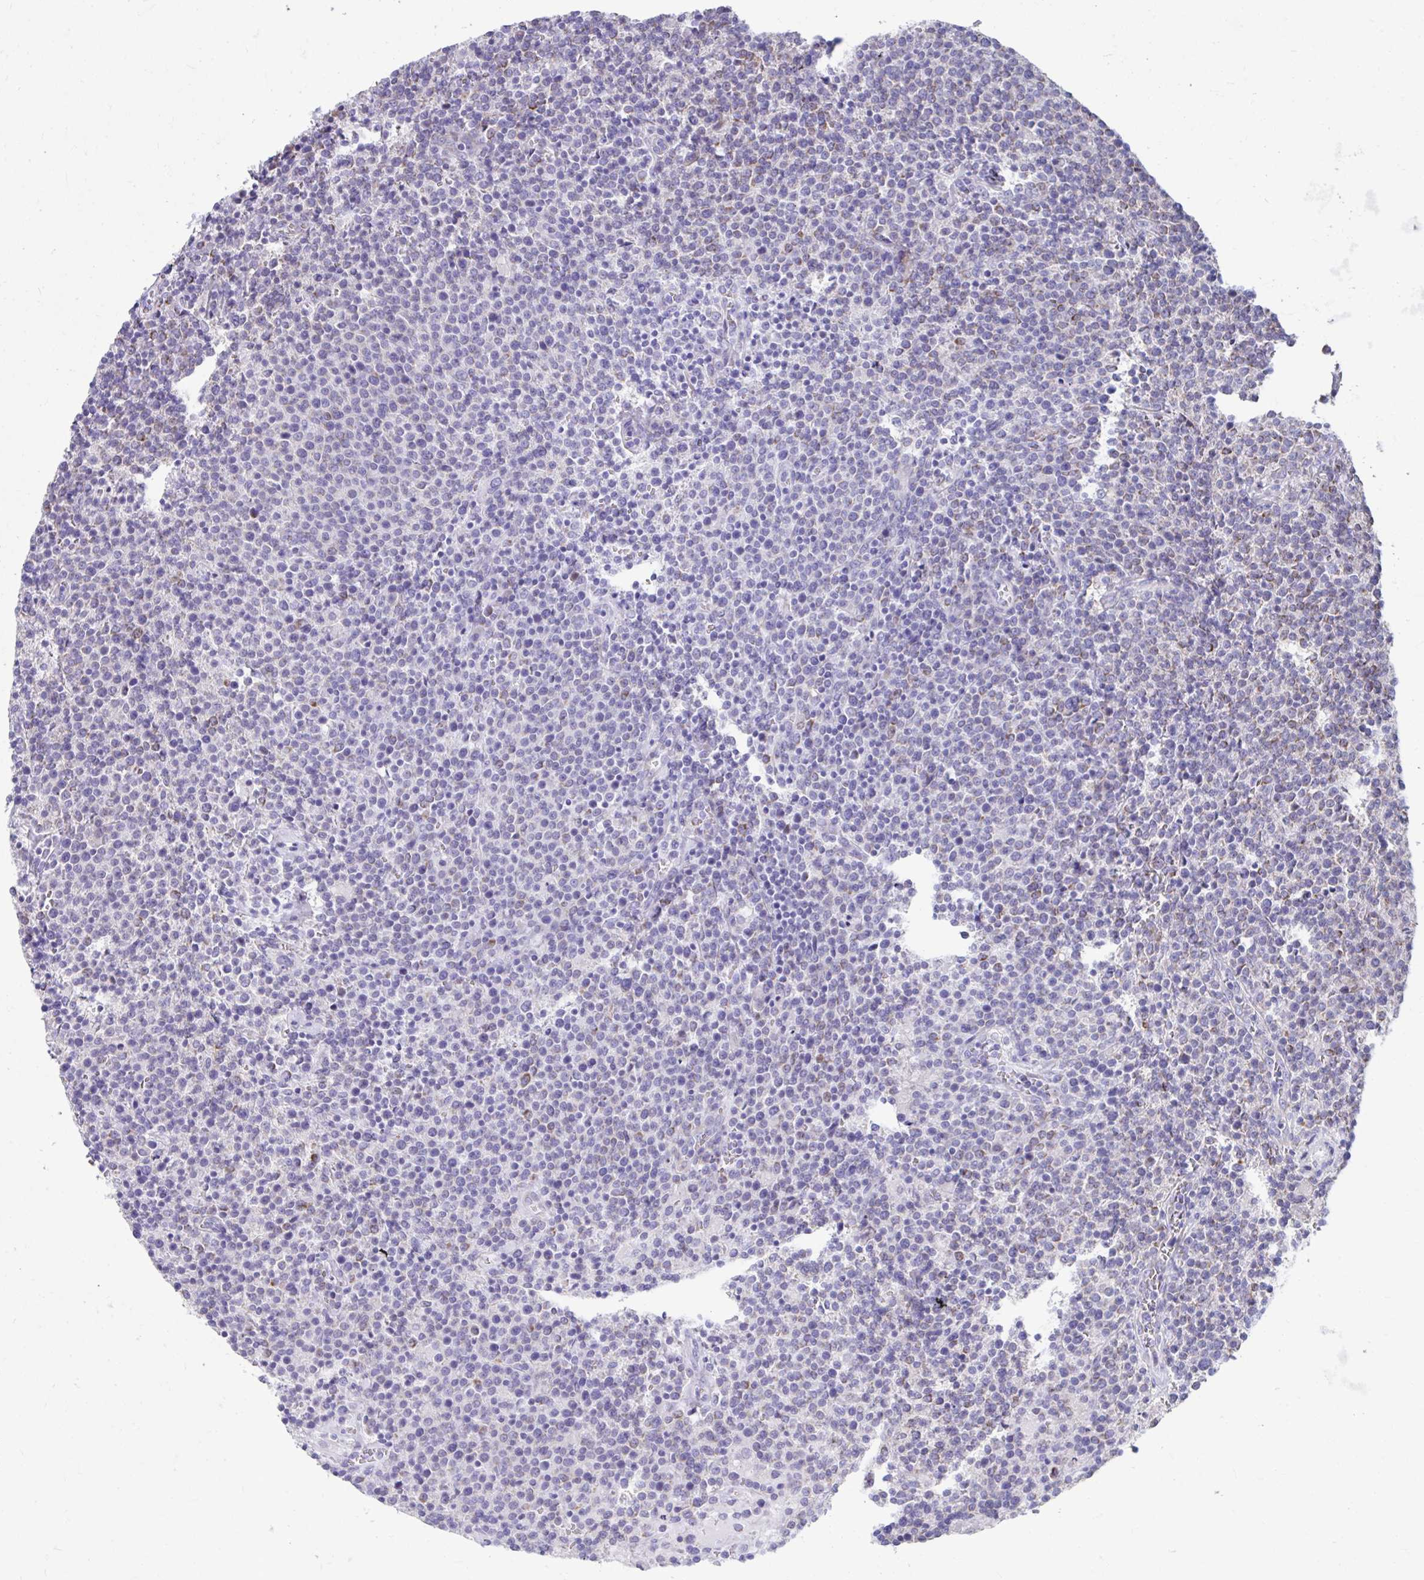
{"staining": {"intensity": "moderate", "quantity": "<25%", "location": "cytoplasmic/membranous"}, "tissue": "lymphoma", "cell_type": "Tumor cells", "image_type": "cancer", "snomed": [{"axis": "morphology", "description": "Malignant lymphoma, non-Hodgkin's type, High grade"}, {"axis": "topography", "description": "Lymph node"}], "caption": "Moderate cytoplasmic/membranous expression is appreciated in about <25% of tumor cells in high-grade malignant lymphoma, non-Hodgkin's type.", "gene": "LINGO4", "patient": {"sex": "male", "age": 61}}